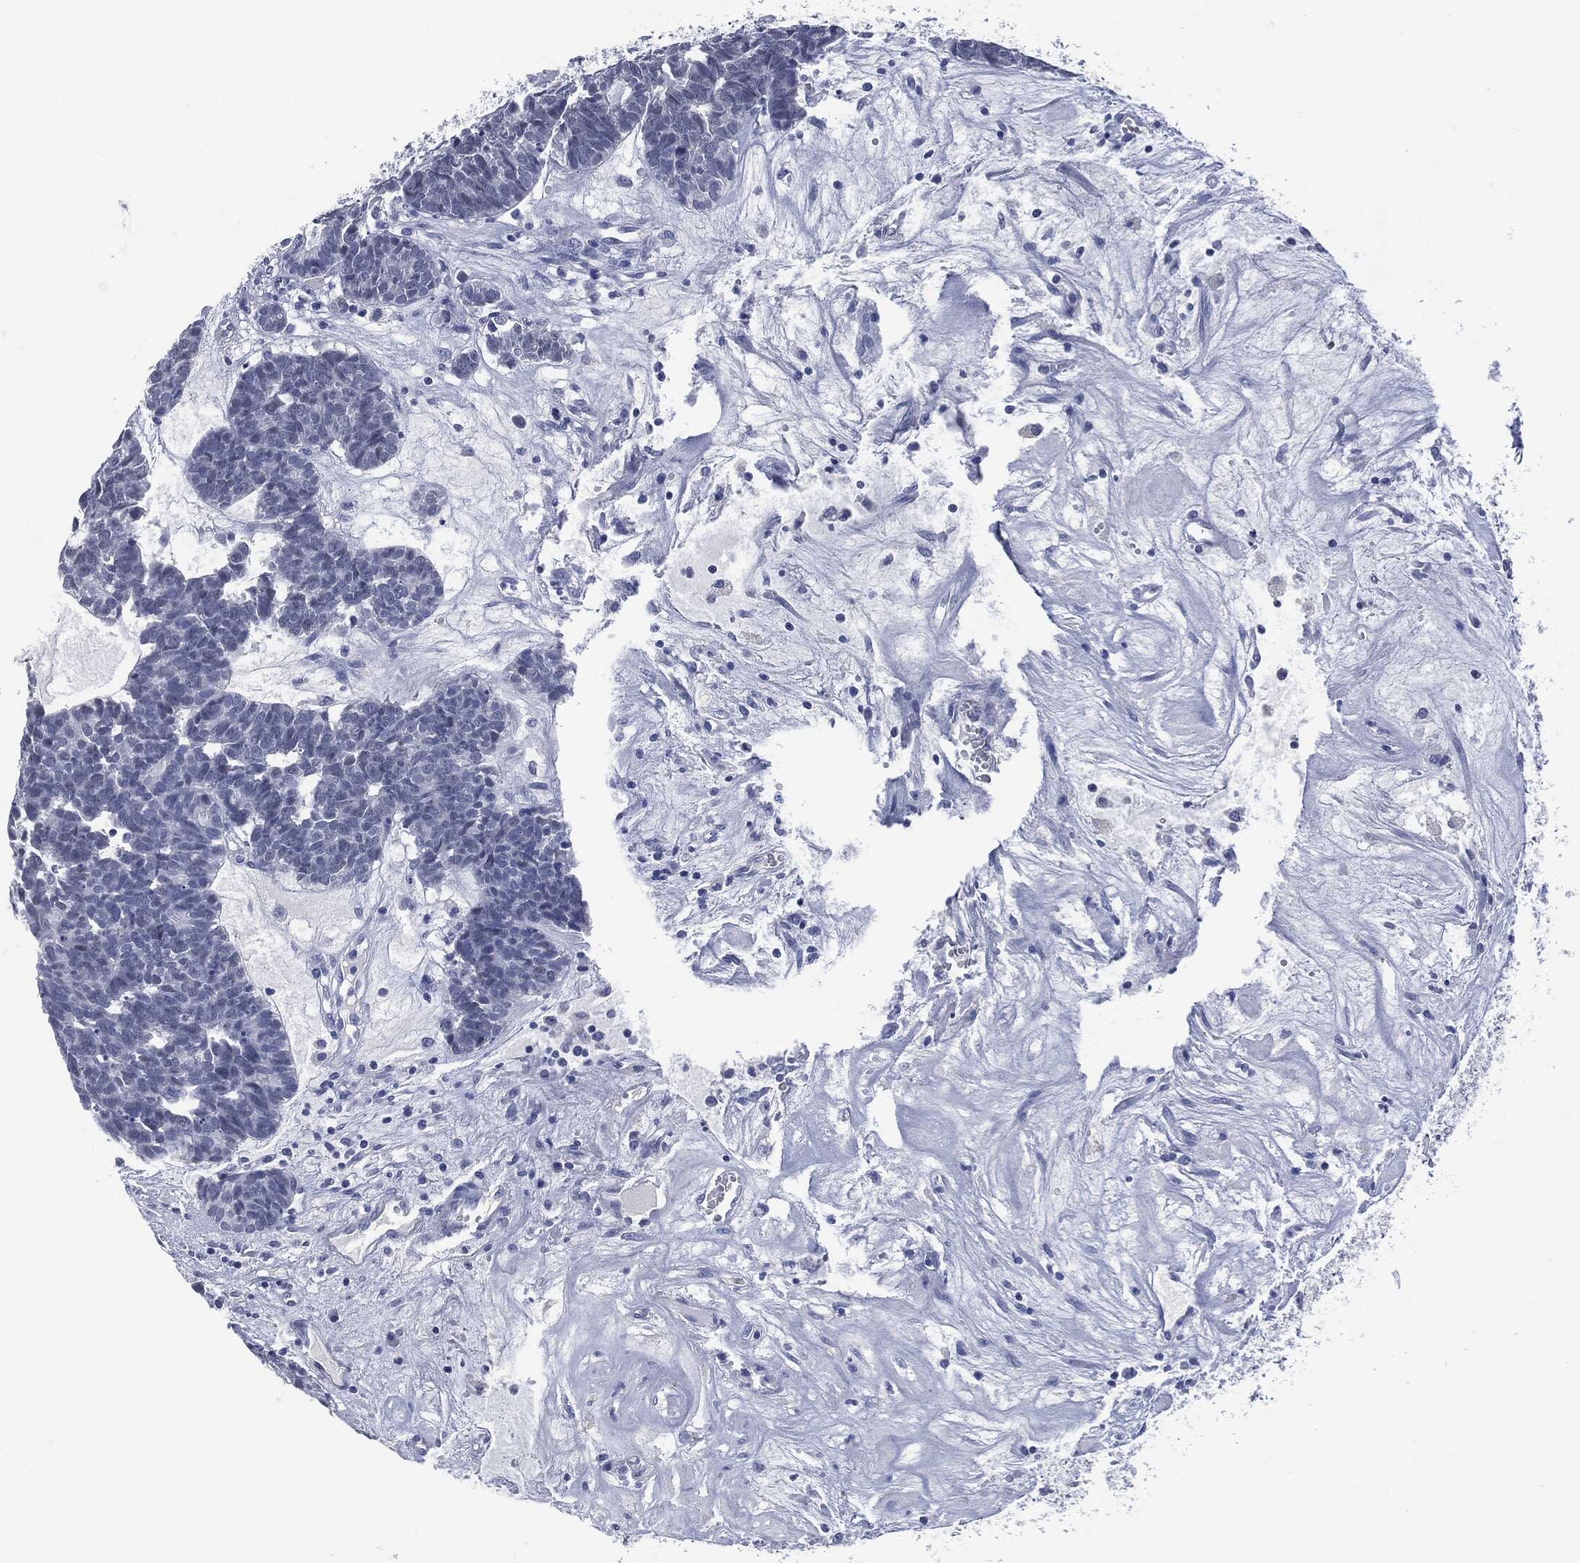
{"staining": {"intensity": "negative", "quantity": "none", "location": "none"}, "tissue": "head and neck cancer", "cell_type": "Tumor cells", "image_type": "cancer", "snomed": [{"axis": "morphology", "description": "Adenocarcinoma, NOS"}, {"axis": "topography", "description": "Head-Neck"}], "caption": "The IHC micrograph has no significant positivity in tumor cells of head and neck cancer (adenocarcinoma) tissue. (DAB (3,3'-diaminobenzidine) immunohistochemistry visualized using brightfield microscopy, high magnification).", "gene": "MUC16", "patient": {"sex": "female", "age": 81}}